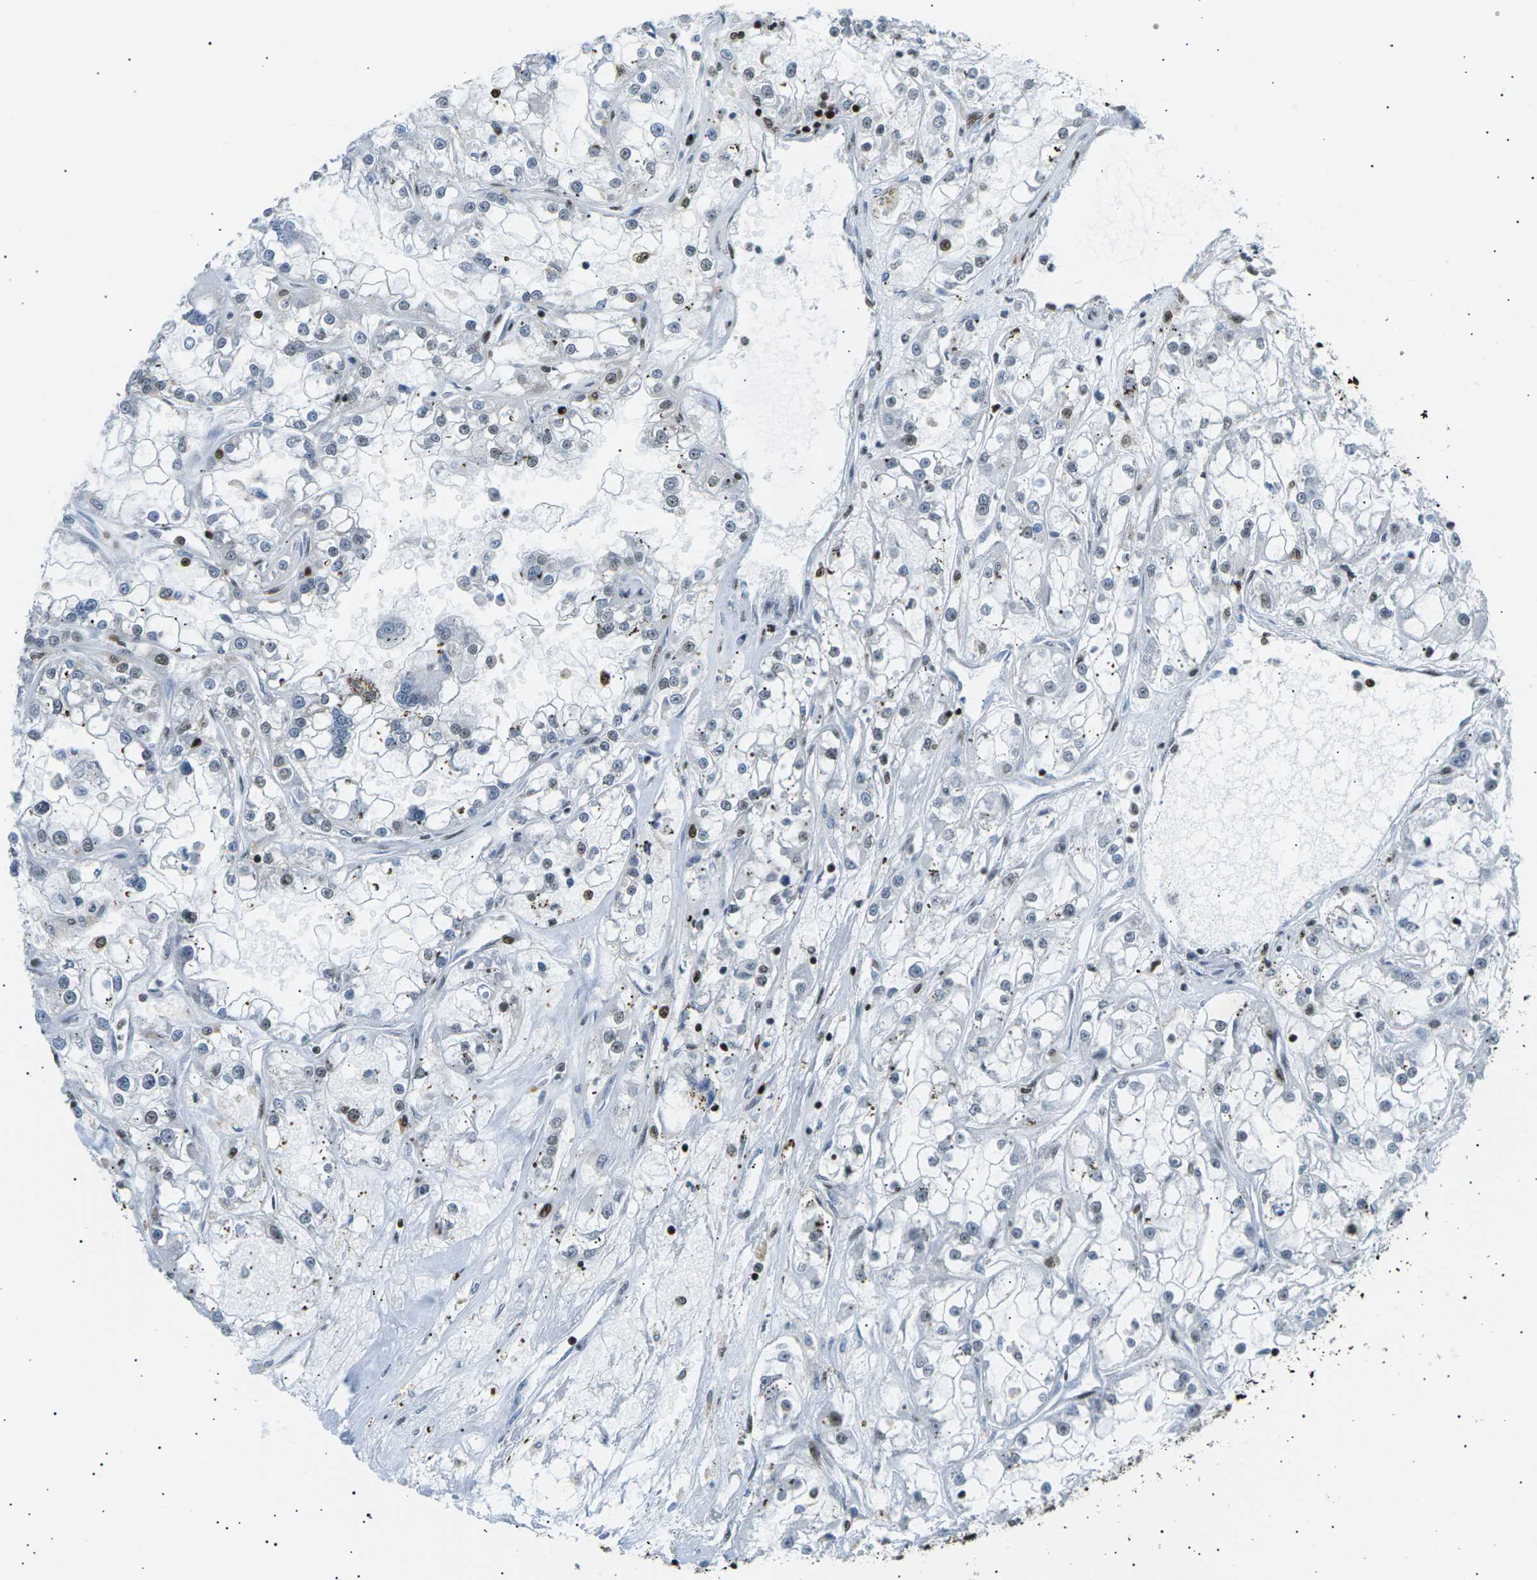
{"staining": {"intensity": "moderate", "quantity": "<25%", "location": "nuclear"}, "tissue": "renal cancer", "cell_type": "Tumor cells", "image_type": "cancer", "snomed": [{"axis": "morphology", "description": "Adenocarcinoma, NOS"}, {"axis": "topography", "description": "Kidney"}], "caption": "Protein expression analysis of human renal adenocarcinoma reveals moderate nuclear positivity in about <25% of tumor cells.", "gene": "RPA2", "patient": {"sex": "female", "age": 52}}